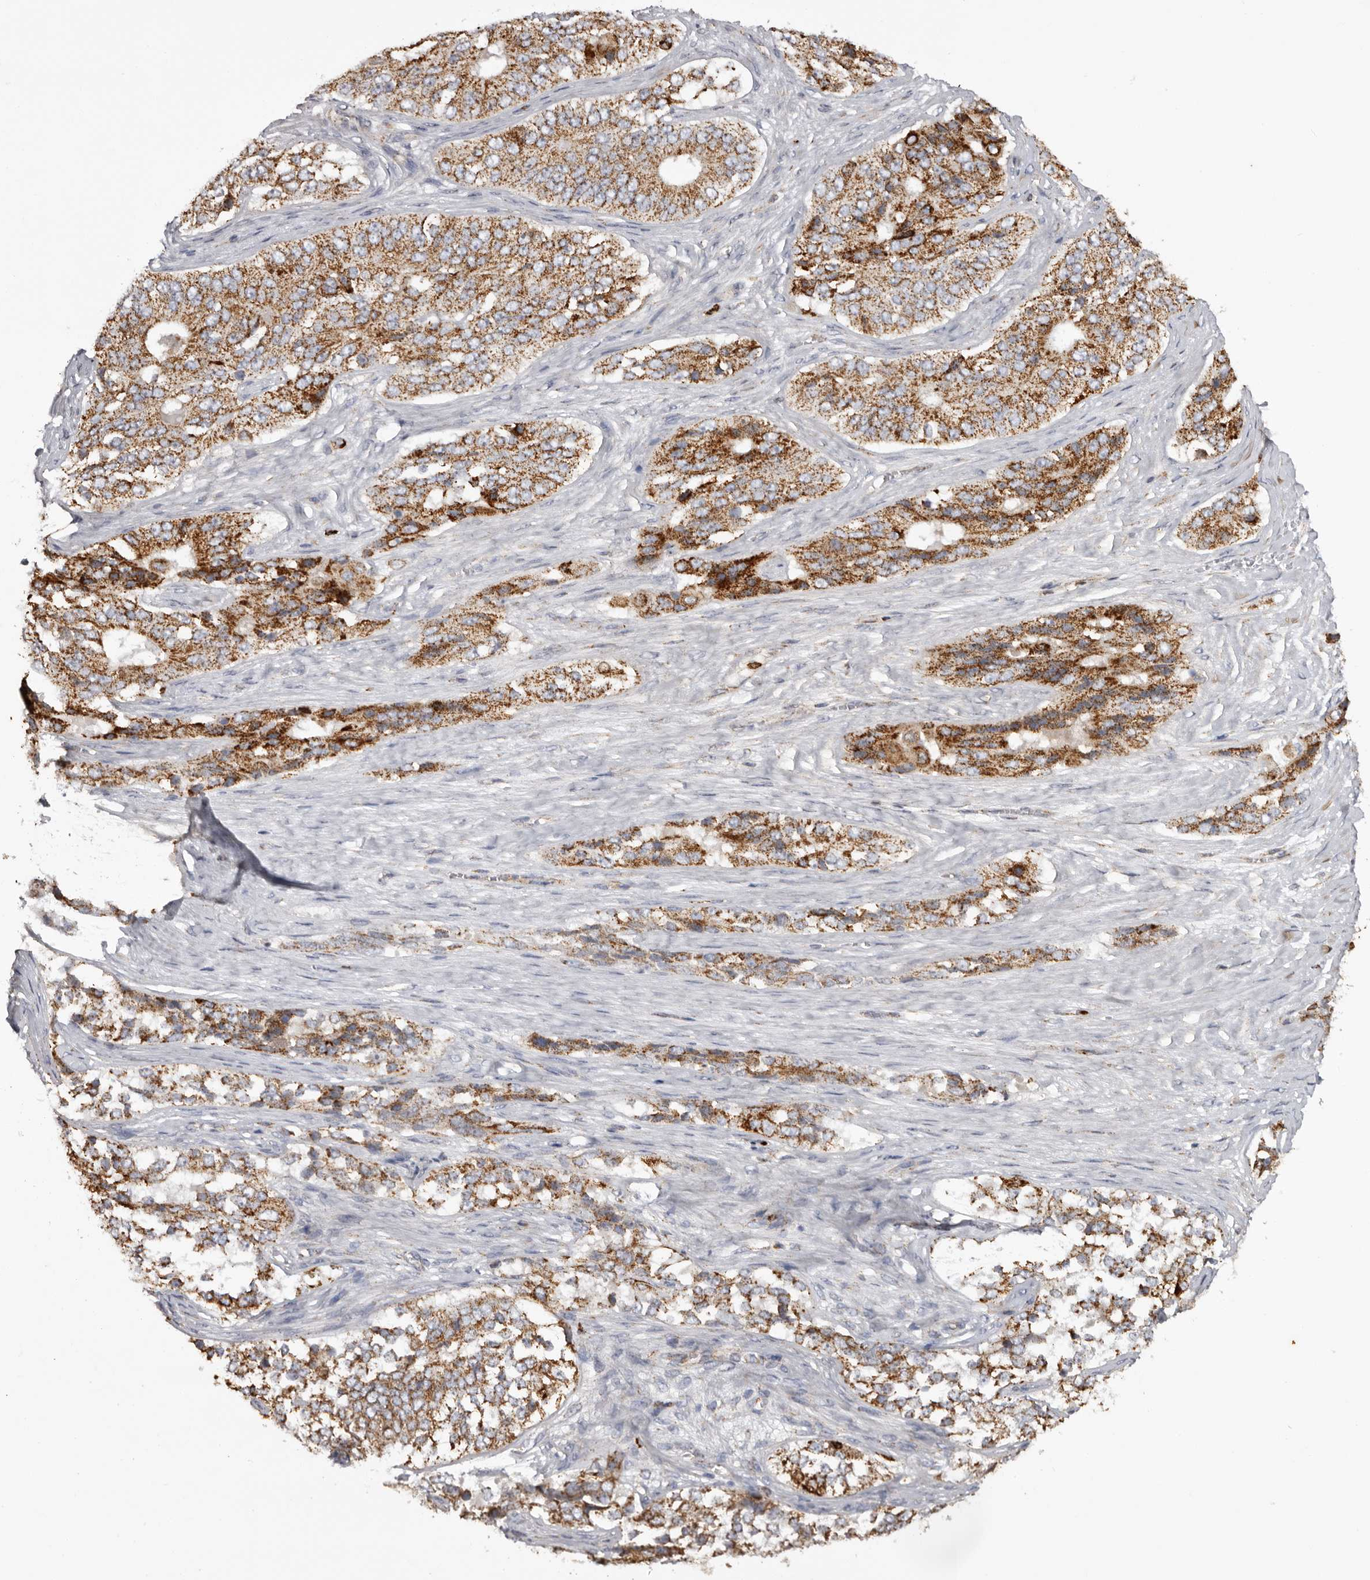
{"staining": {"intensity": "moderate", "quantity": ">75%", "location": "cytoplasmic/membranous"}, "tissue": "ovarian cancer", "cell_type": "Tumor cells", "image_type": "cancer", "snomed": [{"axis": "morphology", "description": "Carcinoma, endometroid"}, {"axis": "topography", "description": "Ovary"}], "caption": "Immunohistochemical staining of human endometroid carcinoma (ovarian) exhibits medium levels of moderate cytoplasmic/membranous protein expression in approximately >75% of tumor cells.", "gene": "MECR", "patient": {"sex": "female", "age": 51}}